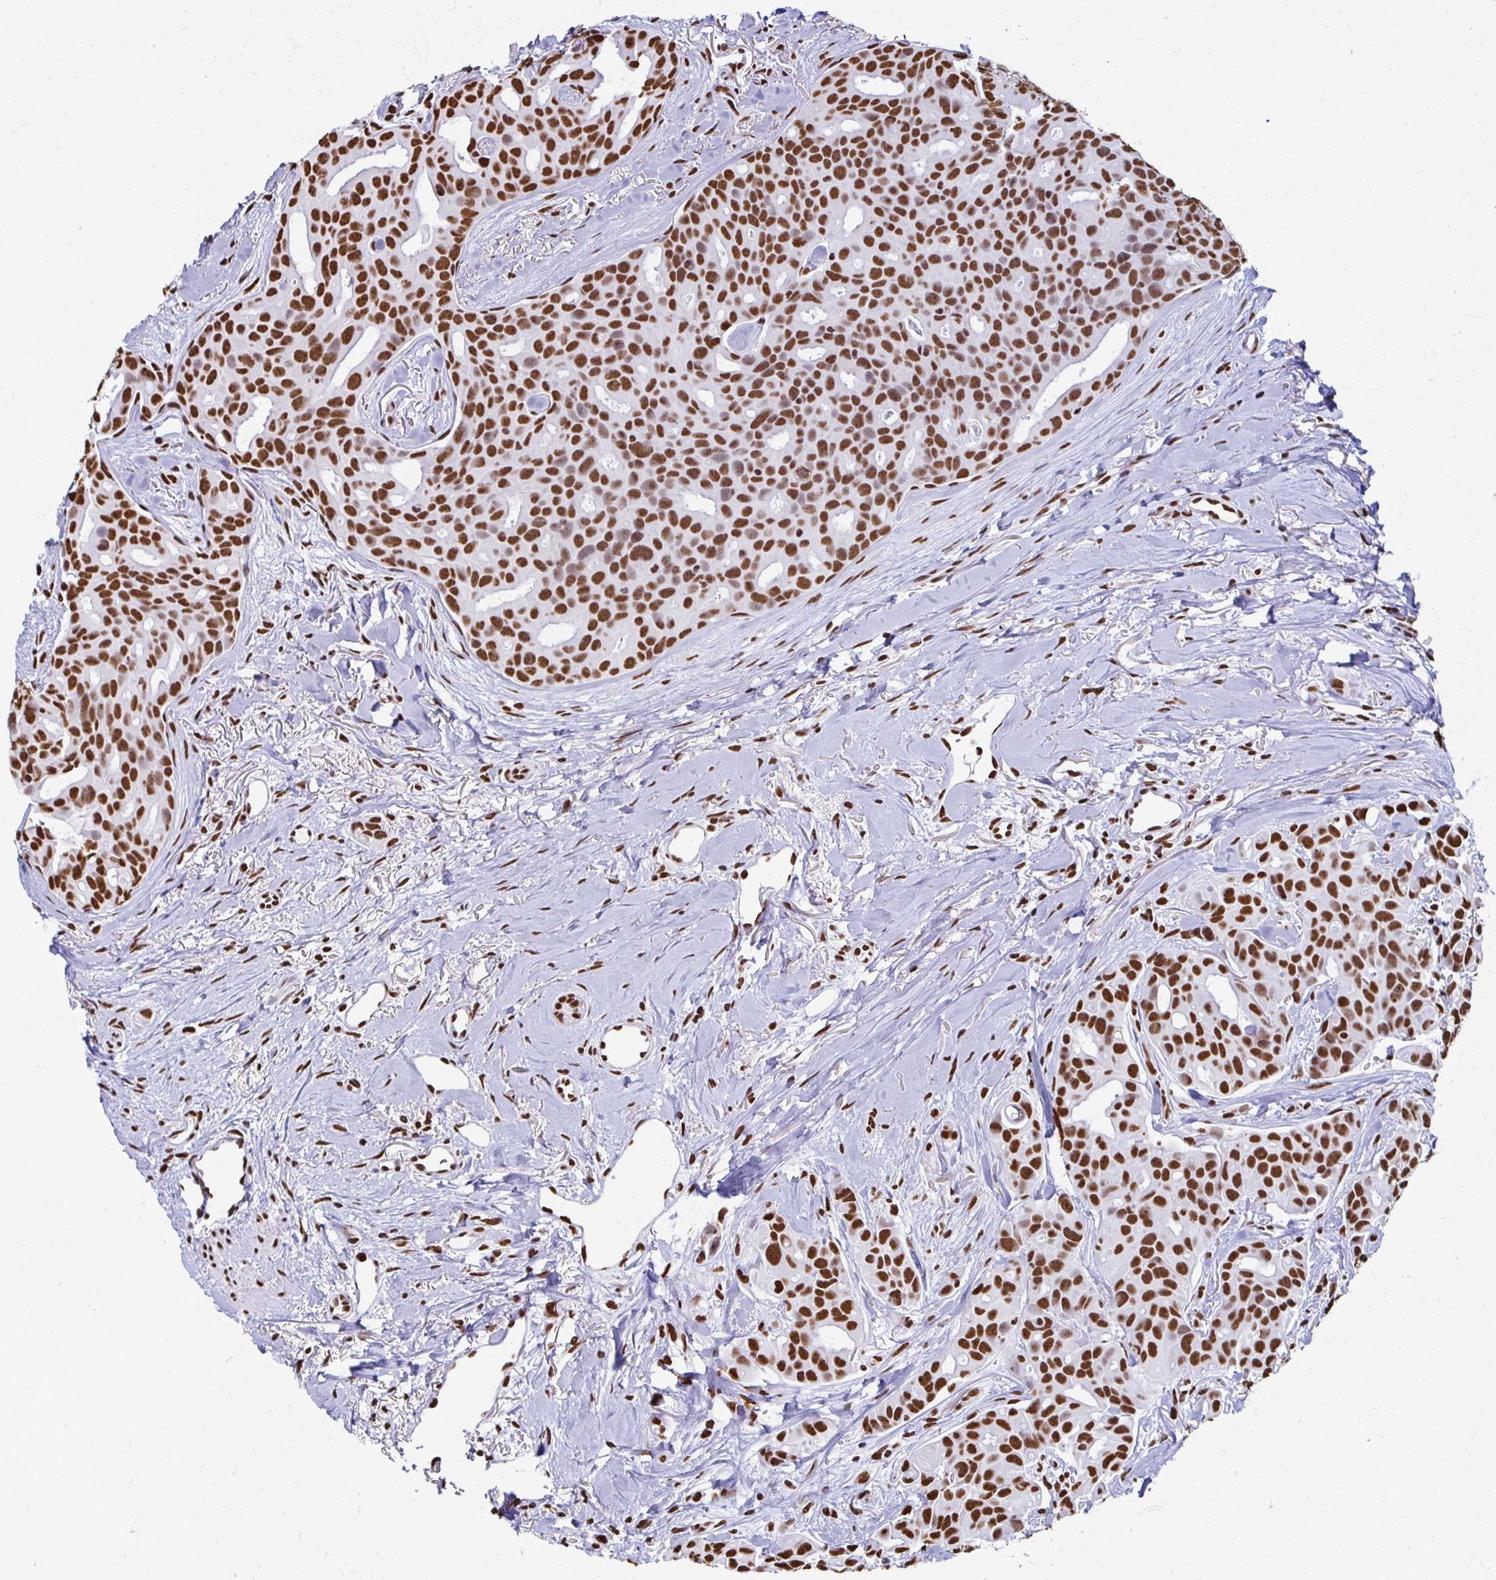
{"staining": {"intensity": "strong", "quantity": ">75%", "location": "nuclear"}, "tissue": "breast cancer", "cell_type": "Tumor cells", "image_type": "cancer", "snomed": [{"axis": "morphology", "description": "Duct carcinoma"}, {"axis": "topography", "description": "Breast"}], "caption": "Breast infiltrating ductal carcinoma stained with IHC exhibits strong nuclear positivity in approximately >75% of tumor cells.", "gene": "NONO", "patient": {"sex": "female", "age": 54}}